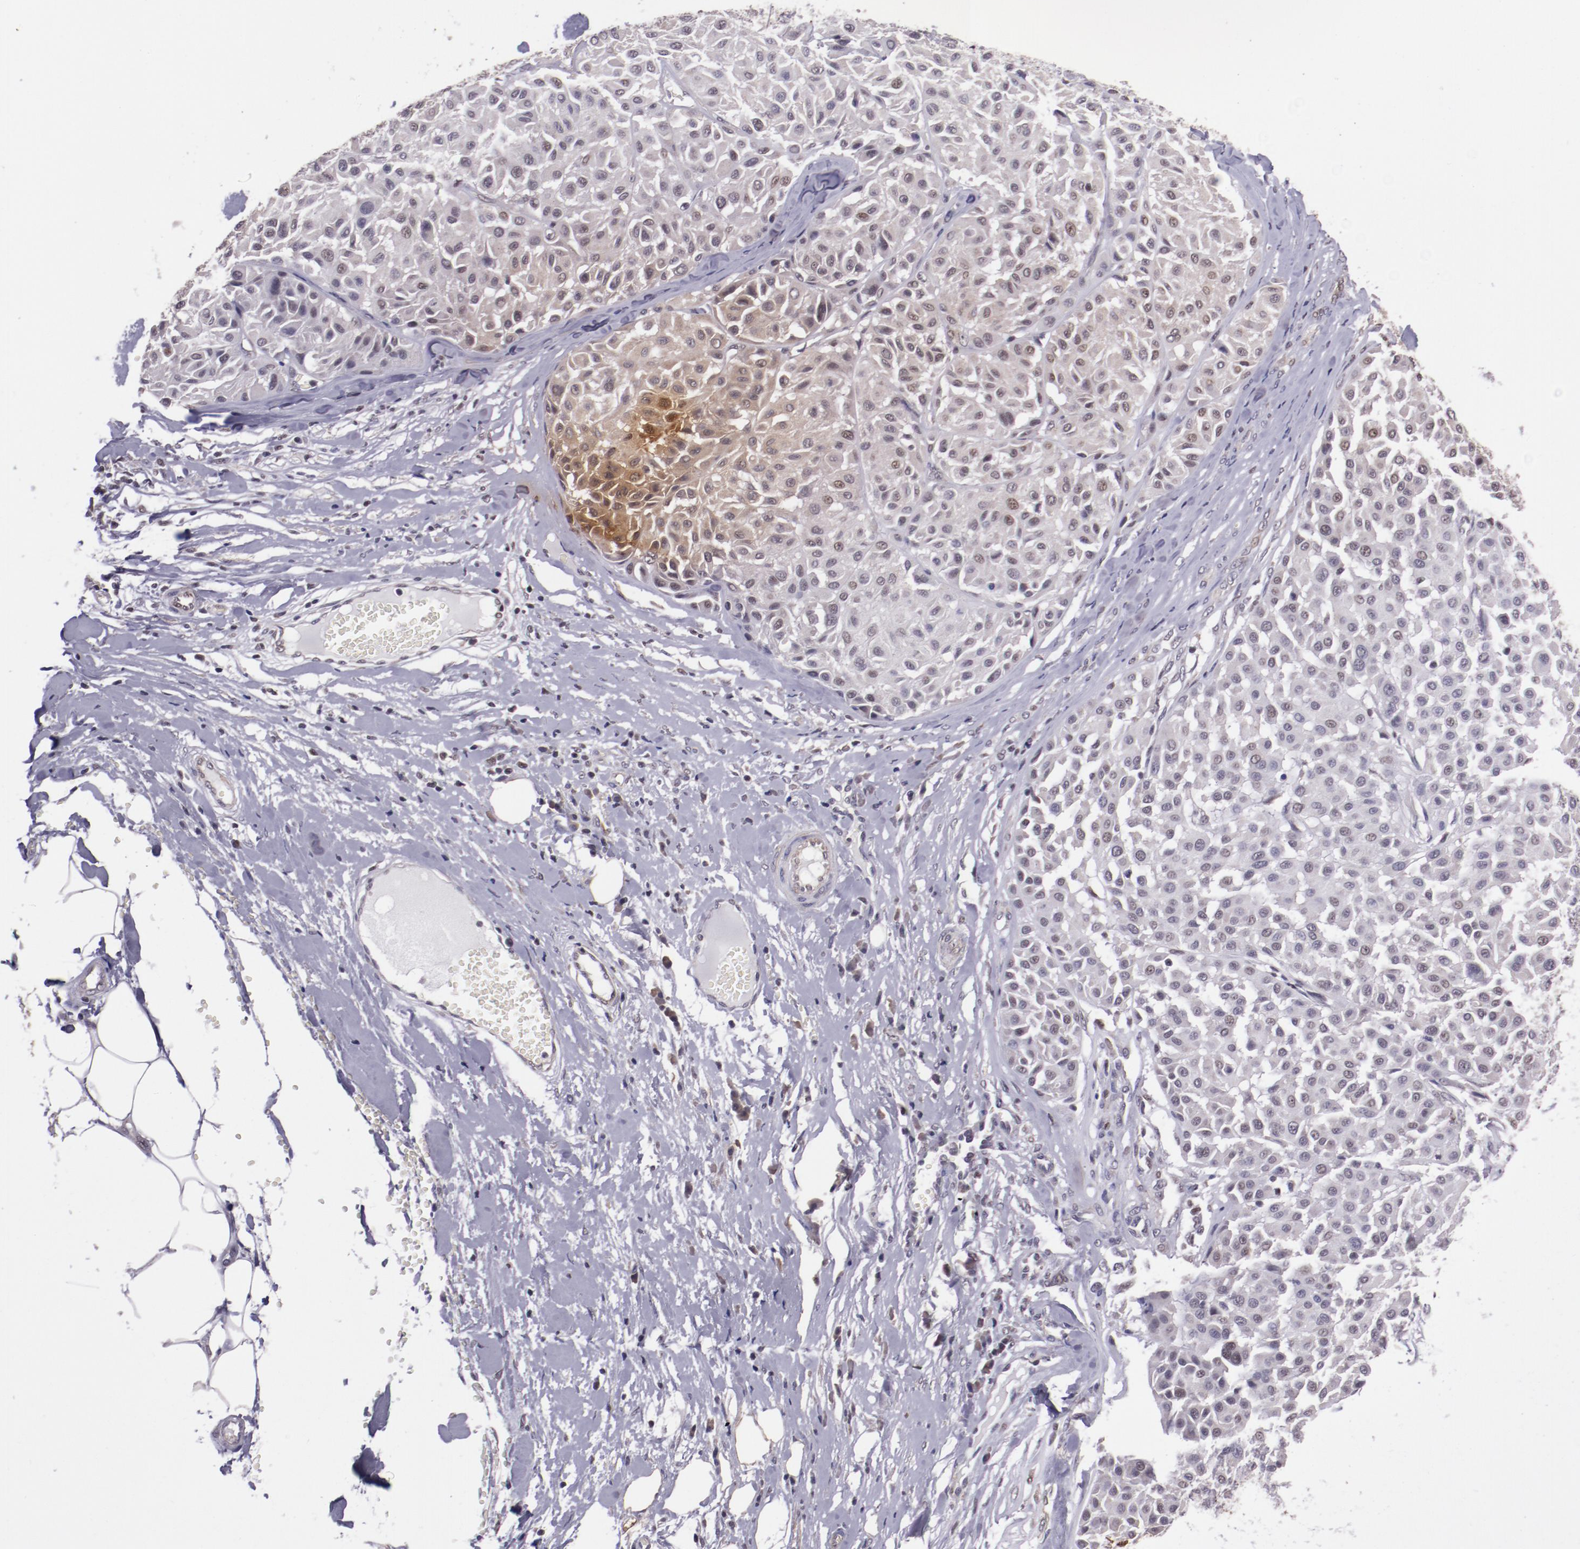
{"staining": {"intensity": "weak", "quantity": "<25%", "location": "nuclear"}, "tissue": "melanoma", "cell_type": "Tumor cells", "image_type": "cancer", "snomed": [{"axis": "morphology", "description": "Malignant melanoma, Metastatic site"}, {"axis": "topography", "description": "Soft tissue"}], "caption": "Malignant melanoma (metastatic site) stained for a protein using immunohistochemistry (IHC) shows no expression tumor cells.", "gene": "ELF1", "patient": {"sex": "male", "age": 41}}